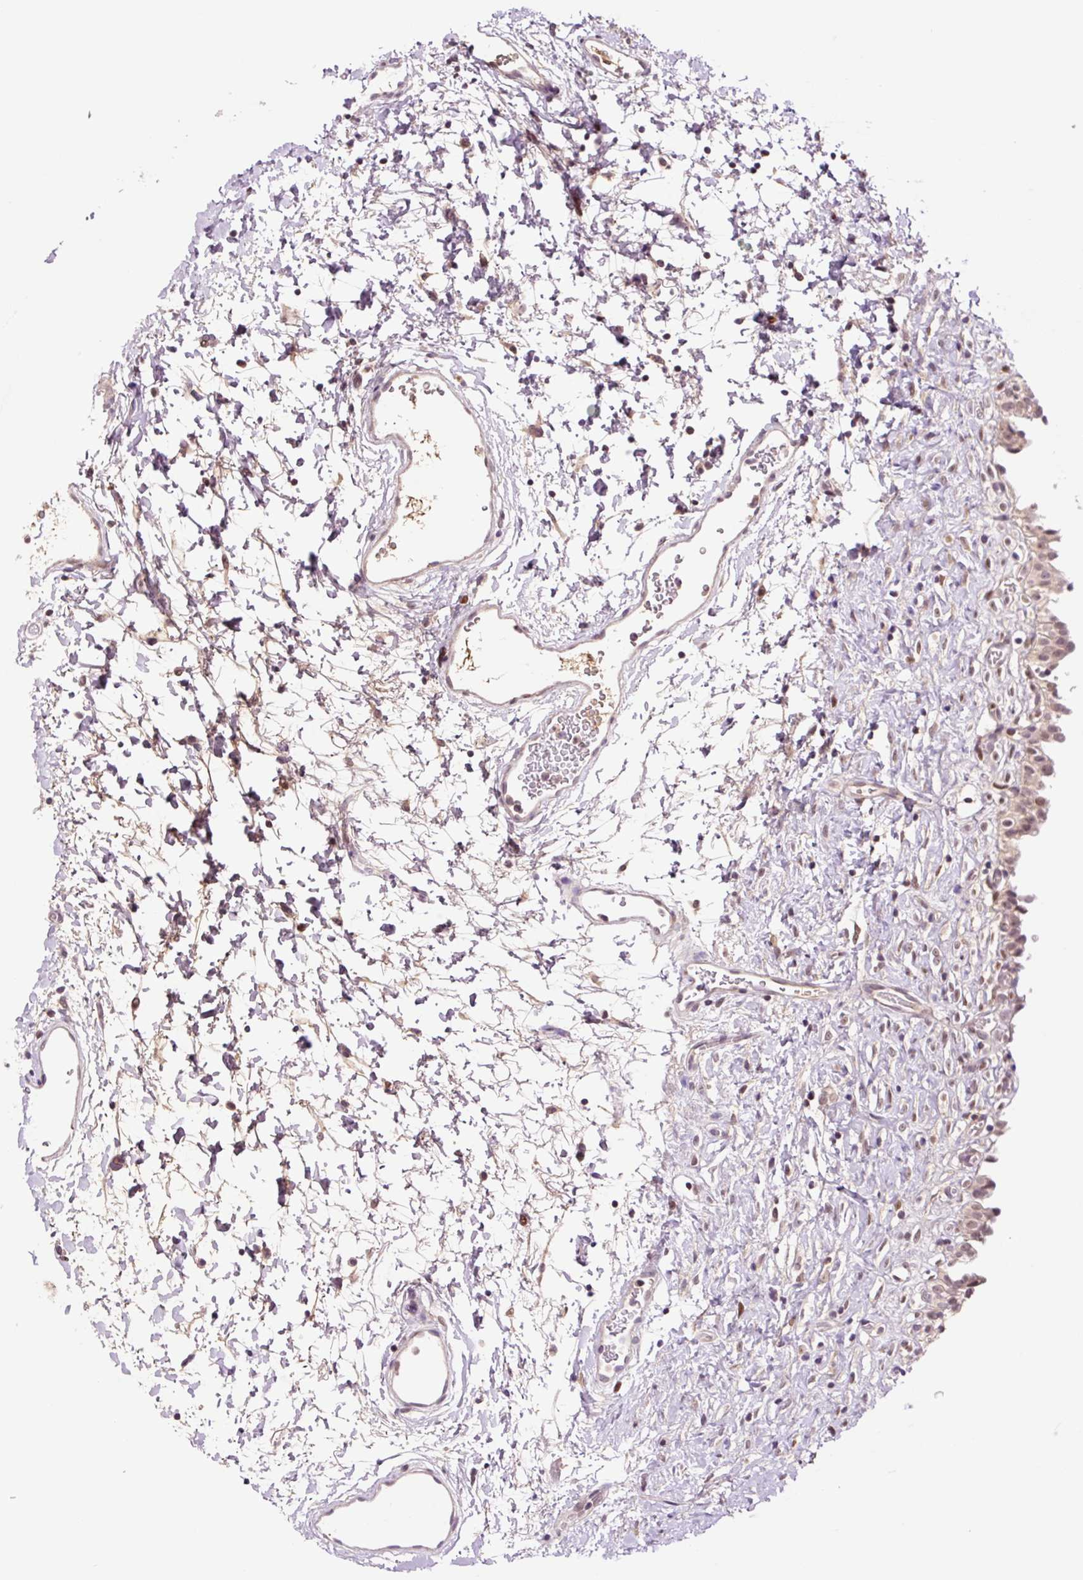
{"staining": {"intensity": "weak", "quantity": ">75%", "location": "cytoplasmic/membranous,nuclear"}, "tissue": "urinary bladder", "cell_type": "Urothelial cells", "image_type": "normal", "snomed": [{"axis": "morphology", "description": "Normal tissue, NOS"}, {"axis": "topography", "description": "Urinary bladder"}], "caption": "The image demonstrates a brown stain indicating the presence of a protein in the cytoplasmic/membranous,nuclear of urothelial cells in urinary bladder. (IHC, brightfield microscopy, high magnification).", "gene": "DPPA4", "patient": {"sex": "male", "age": 51}}